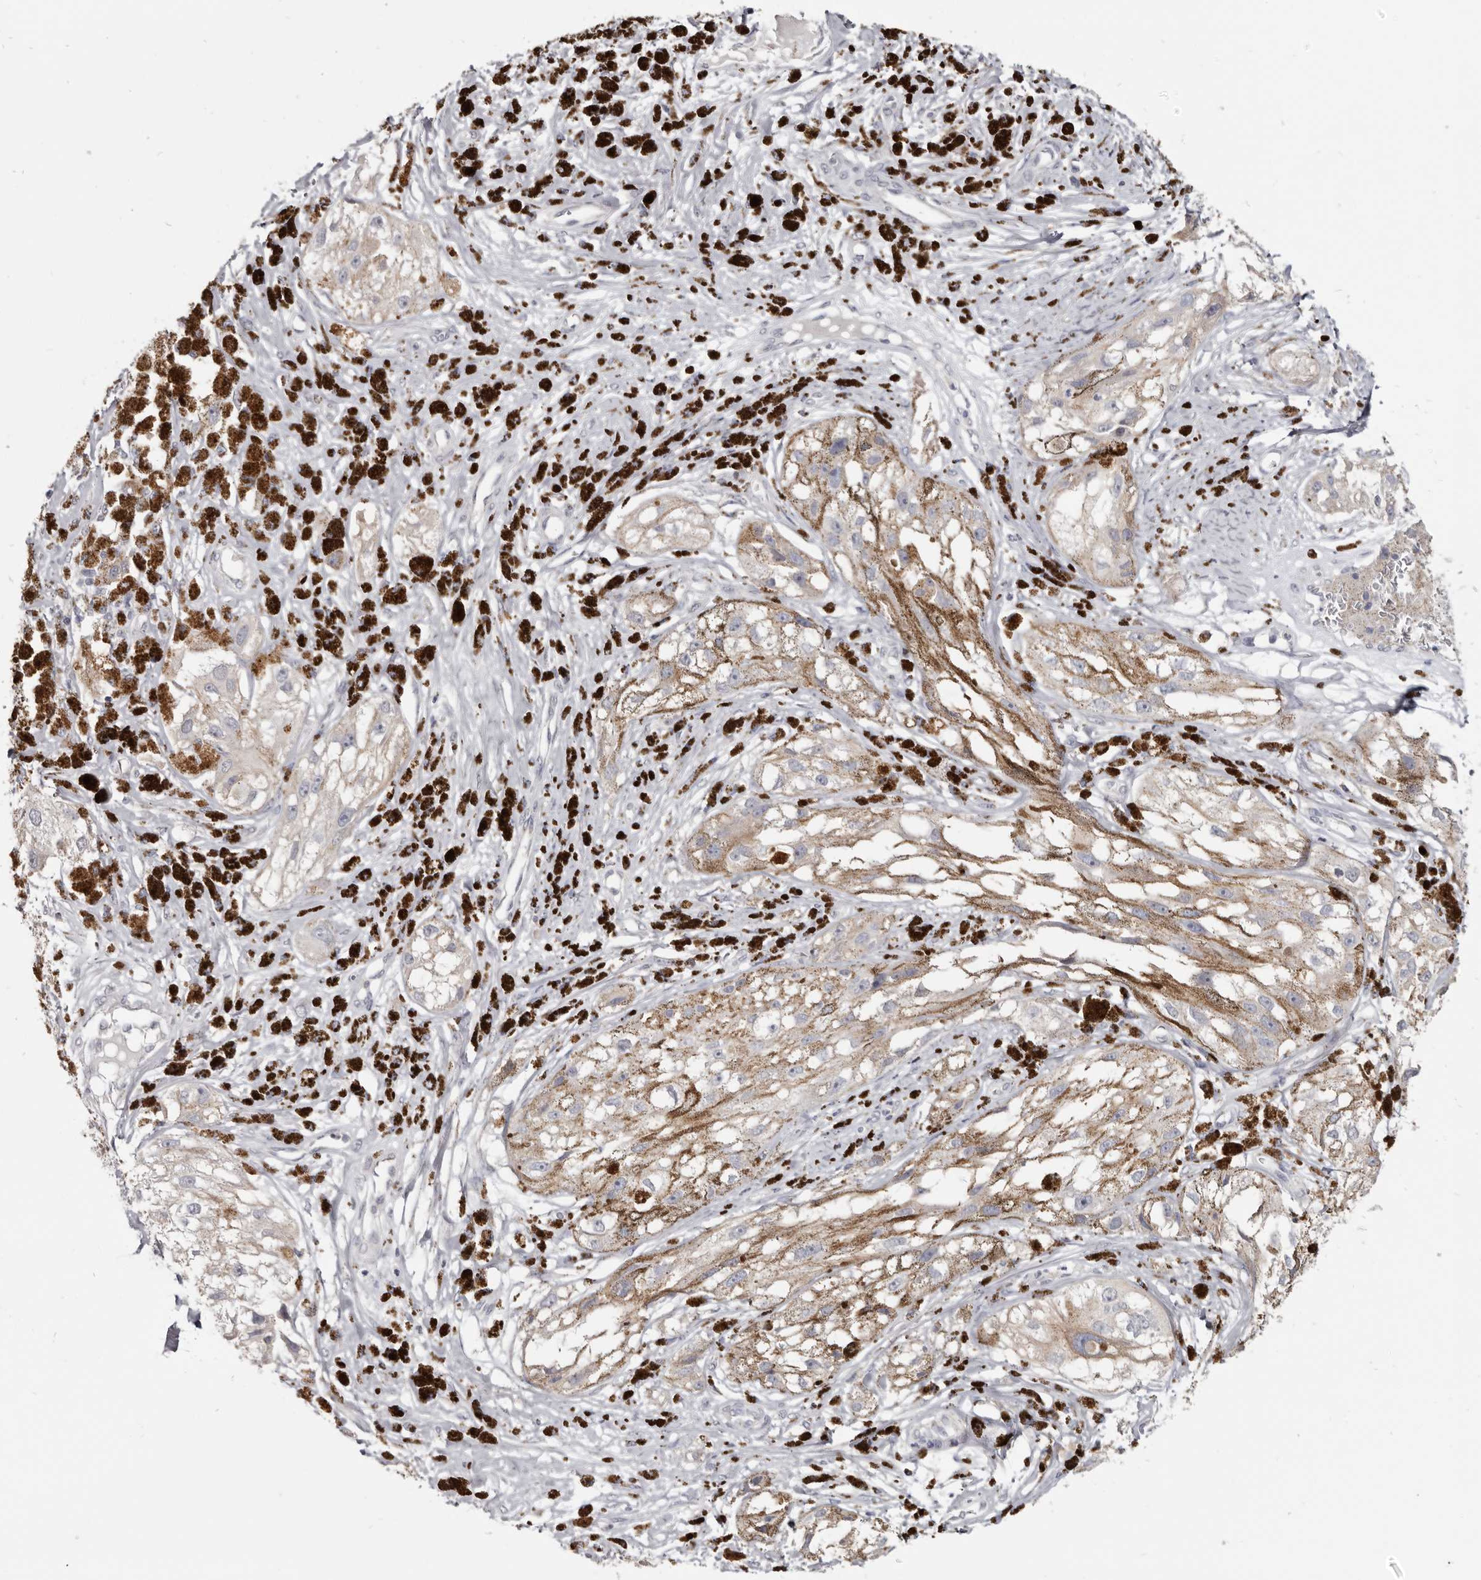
{"staining": {"intensity": "moderate", "quantity": ">75%", "location": "cytoplasmic/membranous"}, "tissue": "melanoma", "cell_type": "Tumor cells", "image_type": "cancer", "snomed": [{"axis": "morphology", "description": "Malignant melanoma, NOS"}, {"axis": "topography", "description": "Skin"}], "caption": "Protein staining of melanoma tissue reveals moderate cytoplasmic/membranous positivity in approximately >75% of tumor cells.", "gene": "CGN", "patient": {"sex": "male", "age": 88}}